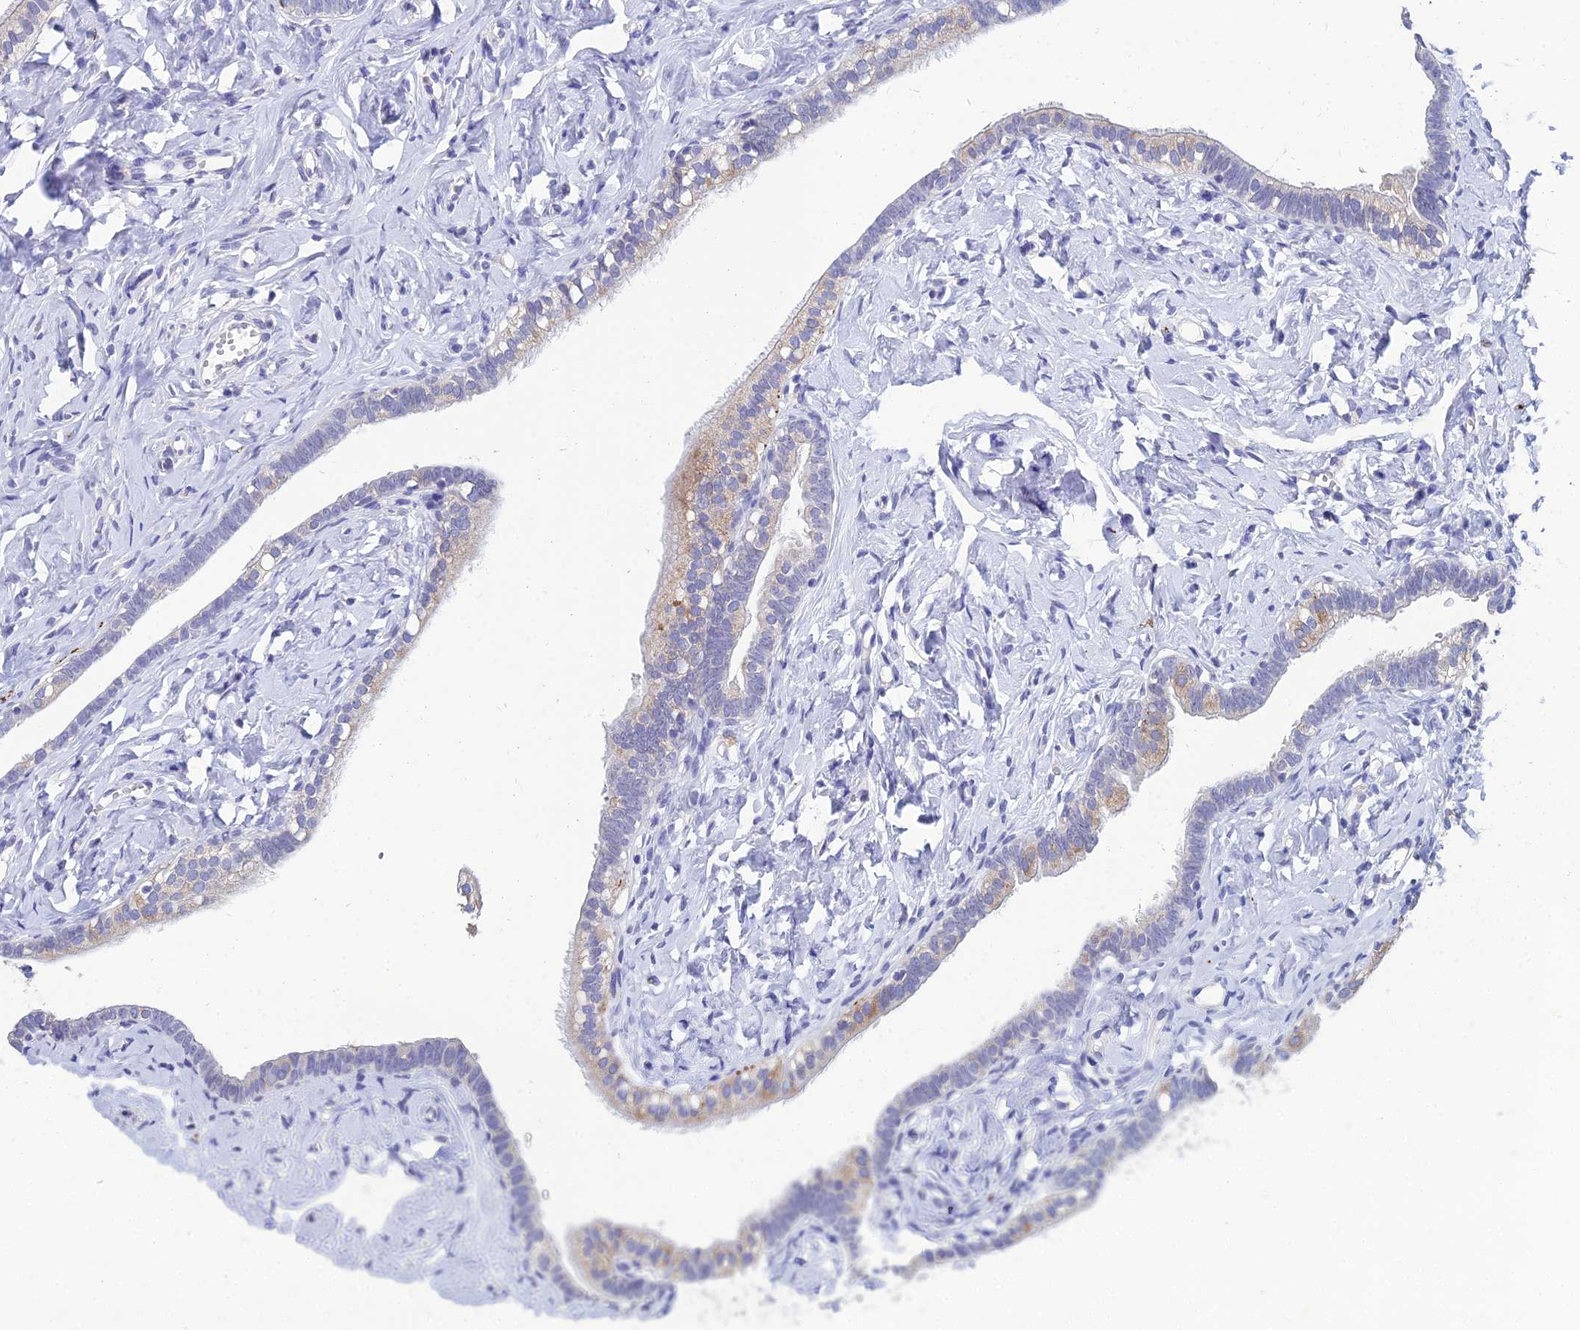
{"staining": {"intensity": "weak", "quantity": "<25%", "location": "cytoplasmic/membranous"}, "tissue": "fallopian tube", "cell_type": "Glandular cells", "image_type": "normal", "snomed": [{"axis": "morphology", "description": "Normal tissue, NOS"}, {"axis": "topography", "description": "Fallopian tube"}], "caption": "The immunohistochemistry histopathology image has no significant staining in glandular cells of fallopian tube. (DAB immunohistochemistry visualized using brightfield microscopy, high magnification).", "gene": "NPY", "patient": {"sex": "female", "age": 66}}